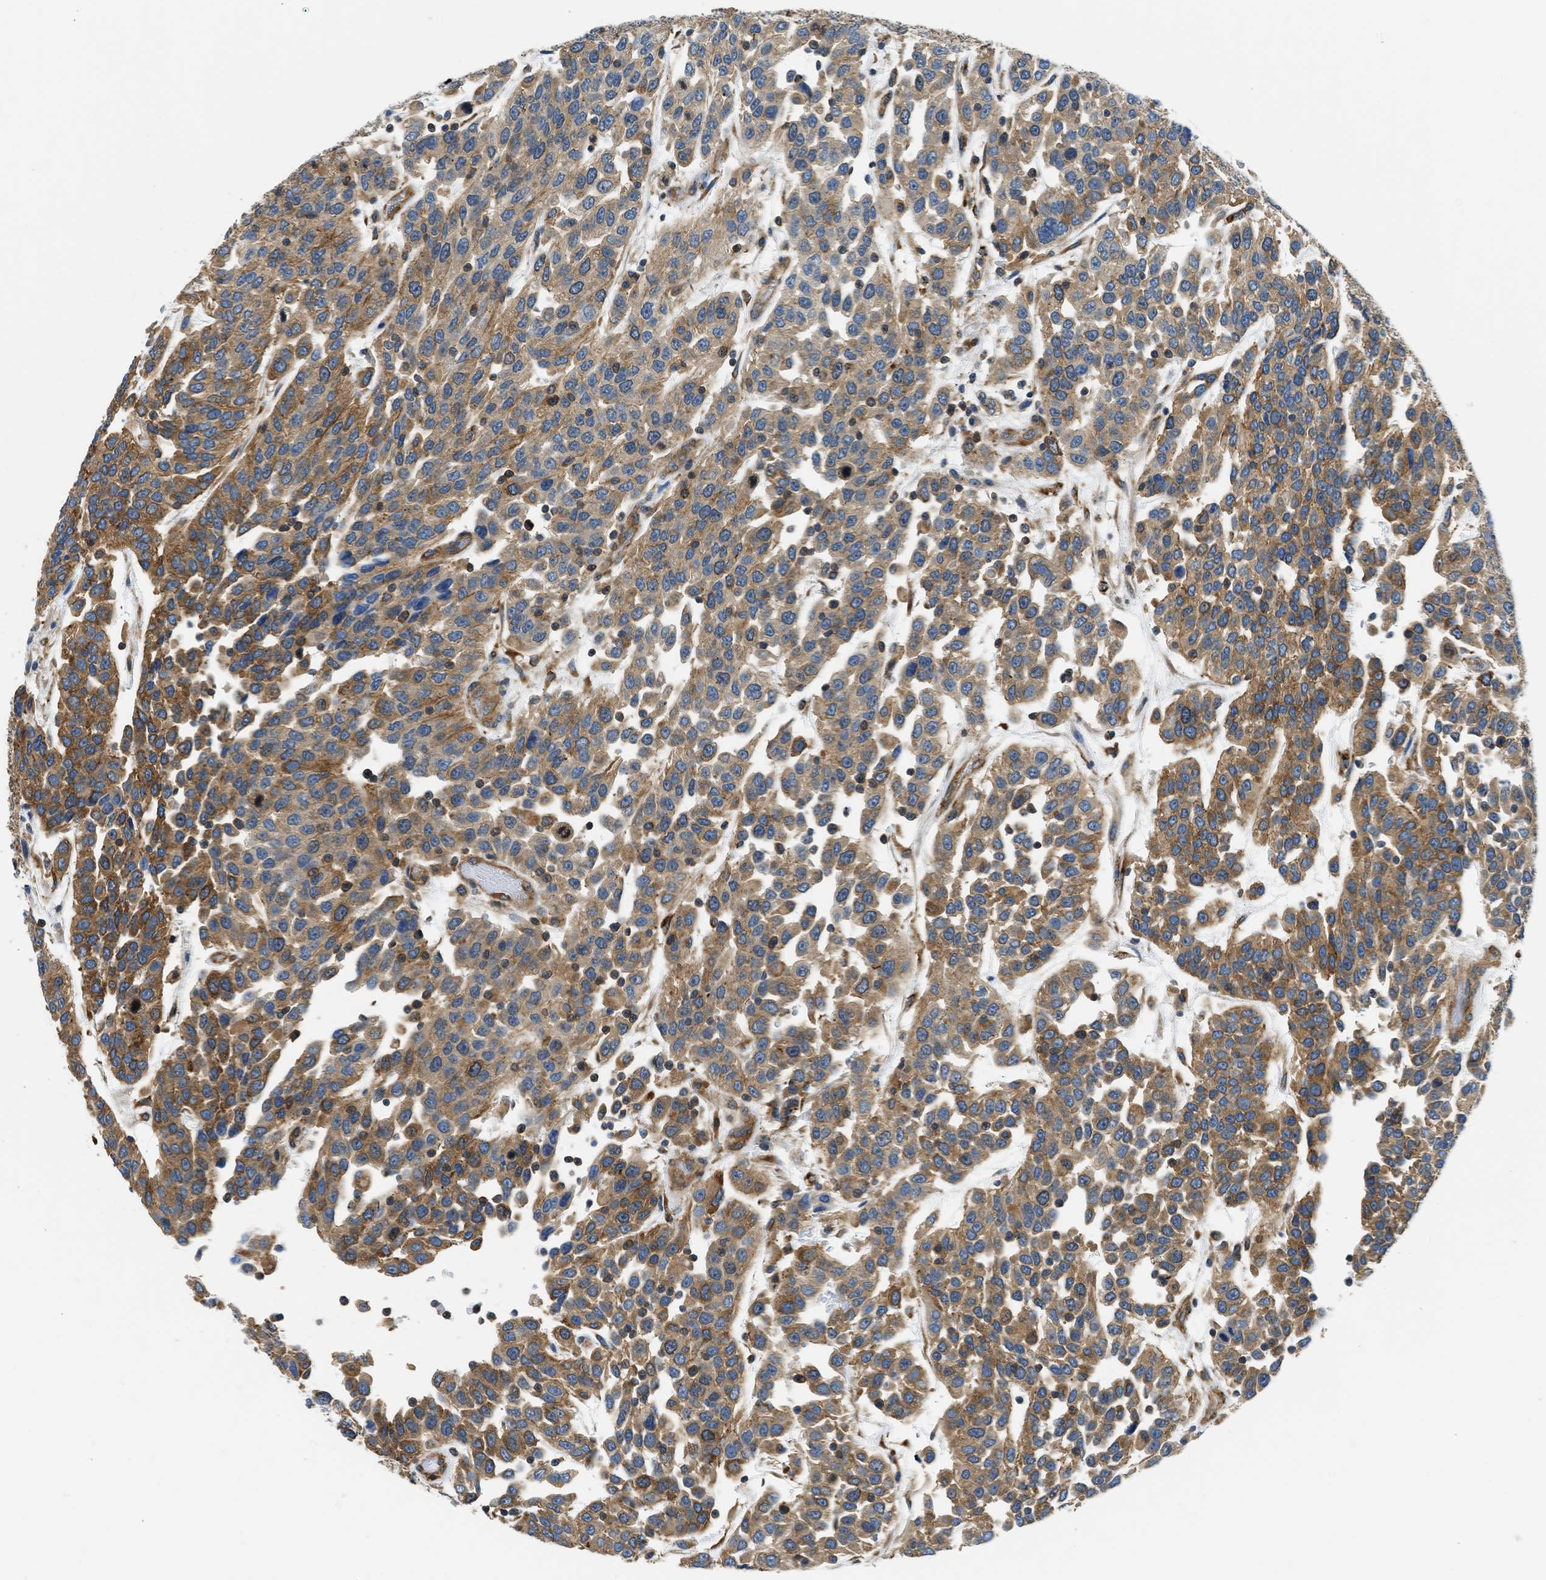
{"staining": {"intensity": "moderate", "quantity": ">75%", "location": "cytoplasmic/membranous"}, "tissue": "urothelial cancer", "cell_type": "Tumor cells", "image_type": "cancer", "snomed": [{"axis": "morphology", "description": "Urothelial carcinoma, High grade"}, {"axis": "topography", "description": "Urinary bladder"}], "caption": "A brown stain labels moderate cytoplasmic/membranous staining of a protein in human high-grade urothelial carcinoma tumor cells. Using DAB (3,3'-diaminobenzidine) (brown) and hematoxylin (blue) stains, captured at high magnification using brightfield microscopy.", "gene": "SEPTIN2", "patient": {"sex": "female", "age": 80}}